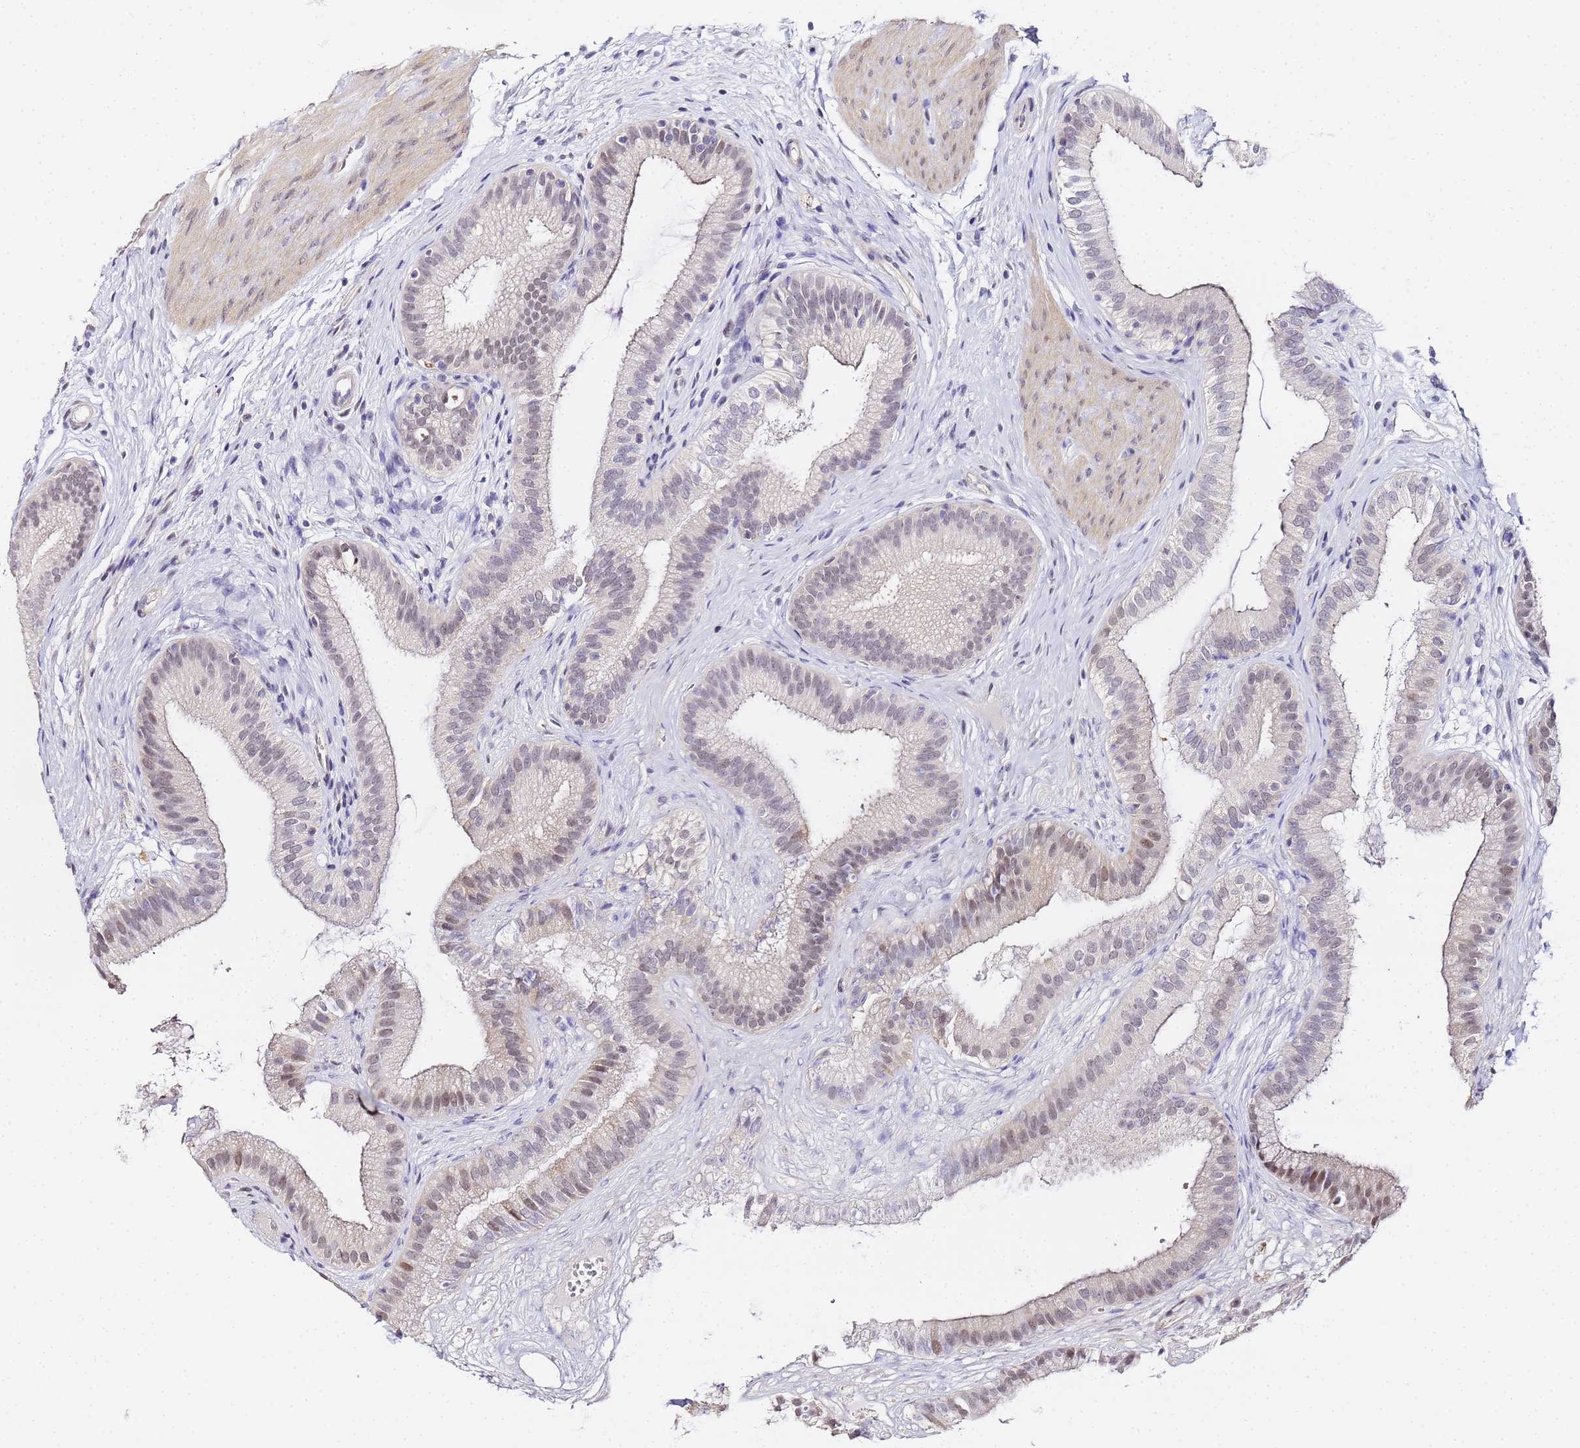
{"staining": {"intensity": "strong", "quantity": "<25%", "location": "nuclear"}, "tissue": "gallbladder", "cell_type": "Glandular cells", "image_type": "normal", "snomed": [{"axis": "morphology", "description": "Normal tissue, NOS"}, {"axis": "topography", "description": "Gallbladder"}], "caption": "Immunohistochemical staining of benign gallbladder reveals strong nuclear protein staining in approximately <25% of glandular cells. The protein of interest is shown in brown color, while the nuclei are stained blue.", "gene": "LSM3", "patient": {"sex": "female", "age": 54}}